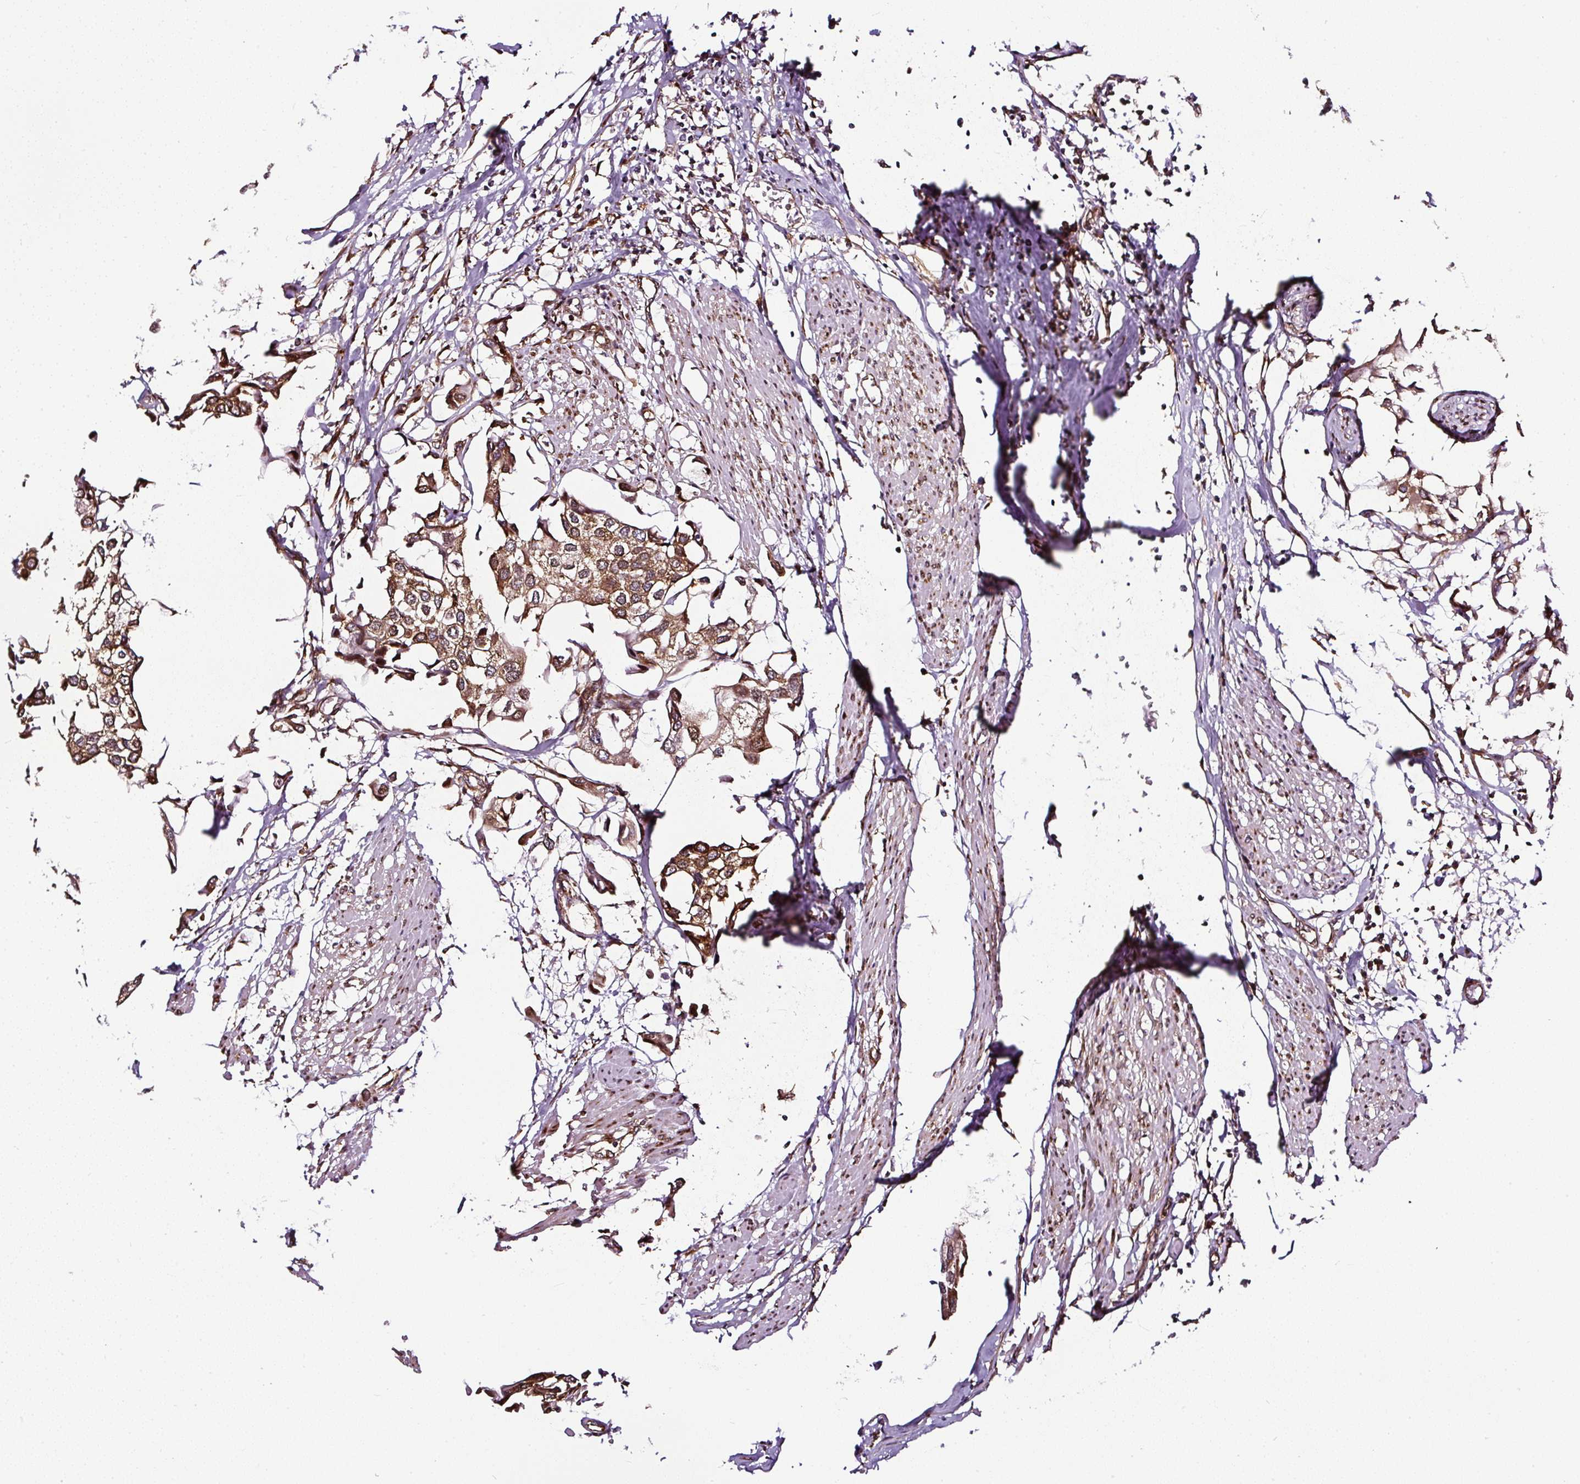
{"staining": {"intensity": "moderate", "quantity": ">75%", "location": "cytoplasmic/membranous"}, "tissue": "urothelial cancer", "cell_type": "Tumor cells", "image_type": "cancer", "snomed": [{"axis": "morphology", "description": "Urothelial carcinoma, High grade"}, {"axis": "topography", "description": "Urinary bladder"}], "caption": "This is an image of IHC staining of urothelial carcinoma (high-grade), which shows moderate staining in the cytoplasmic/membranous of tumor cells.", "gene": "KDM4E", "patient": {"sex": "male", "age": 64}}